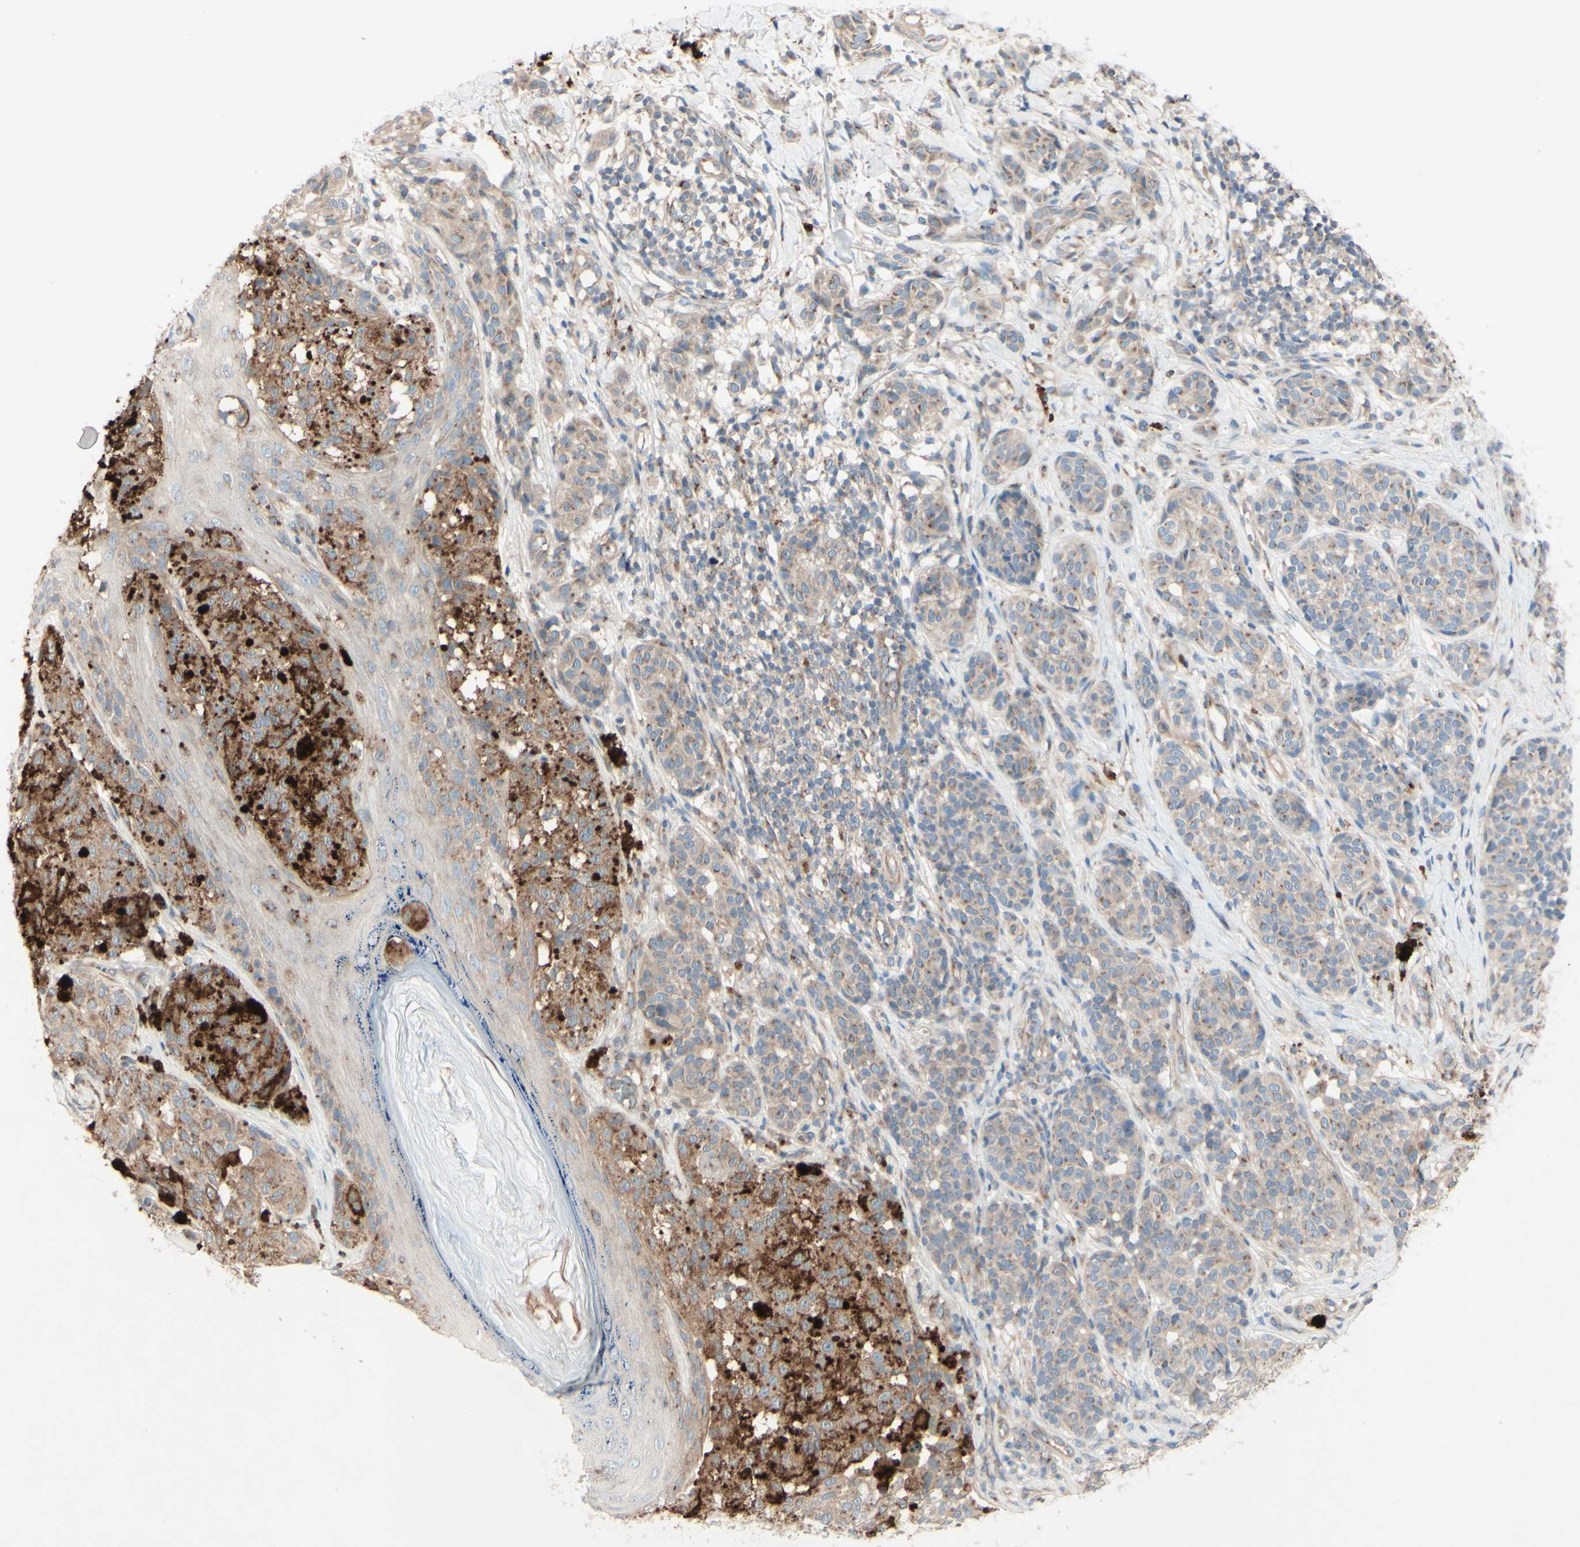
{"staining": {"intensity": "weak", "quantity": ">75%", "location": "cytoplasmic/membranous"}, "tissue": "melanoma", "cell_type": "Tumor cells", "image_type": "cancer", "snomed": [{"axis": "morphology", "description": "Malignant melanoma, NOS"}, {"axis": "topography", "description": "Skin"}], "caption": "This image exhibits immunohistochemistry staining of malignant melanoma, with low weak cytoplasmic/membranous staining in approximately >75% of tumor cells.", "gene": "MTM1", "patient": {"sex": "female", "age": 46}}